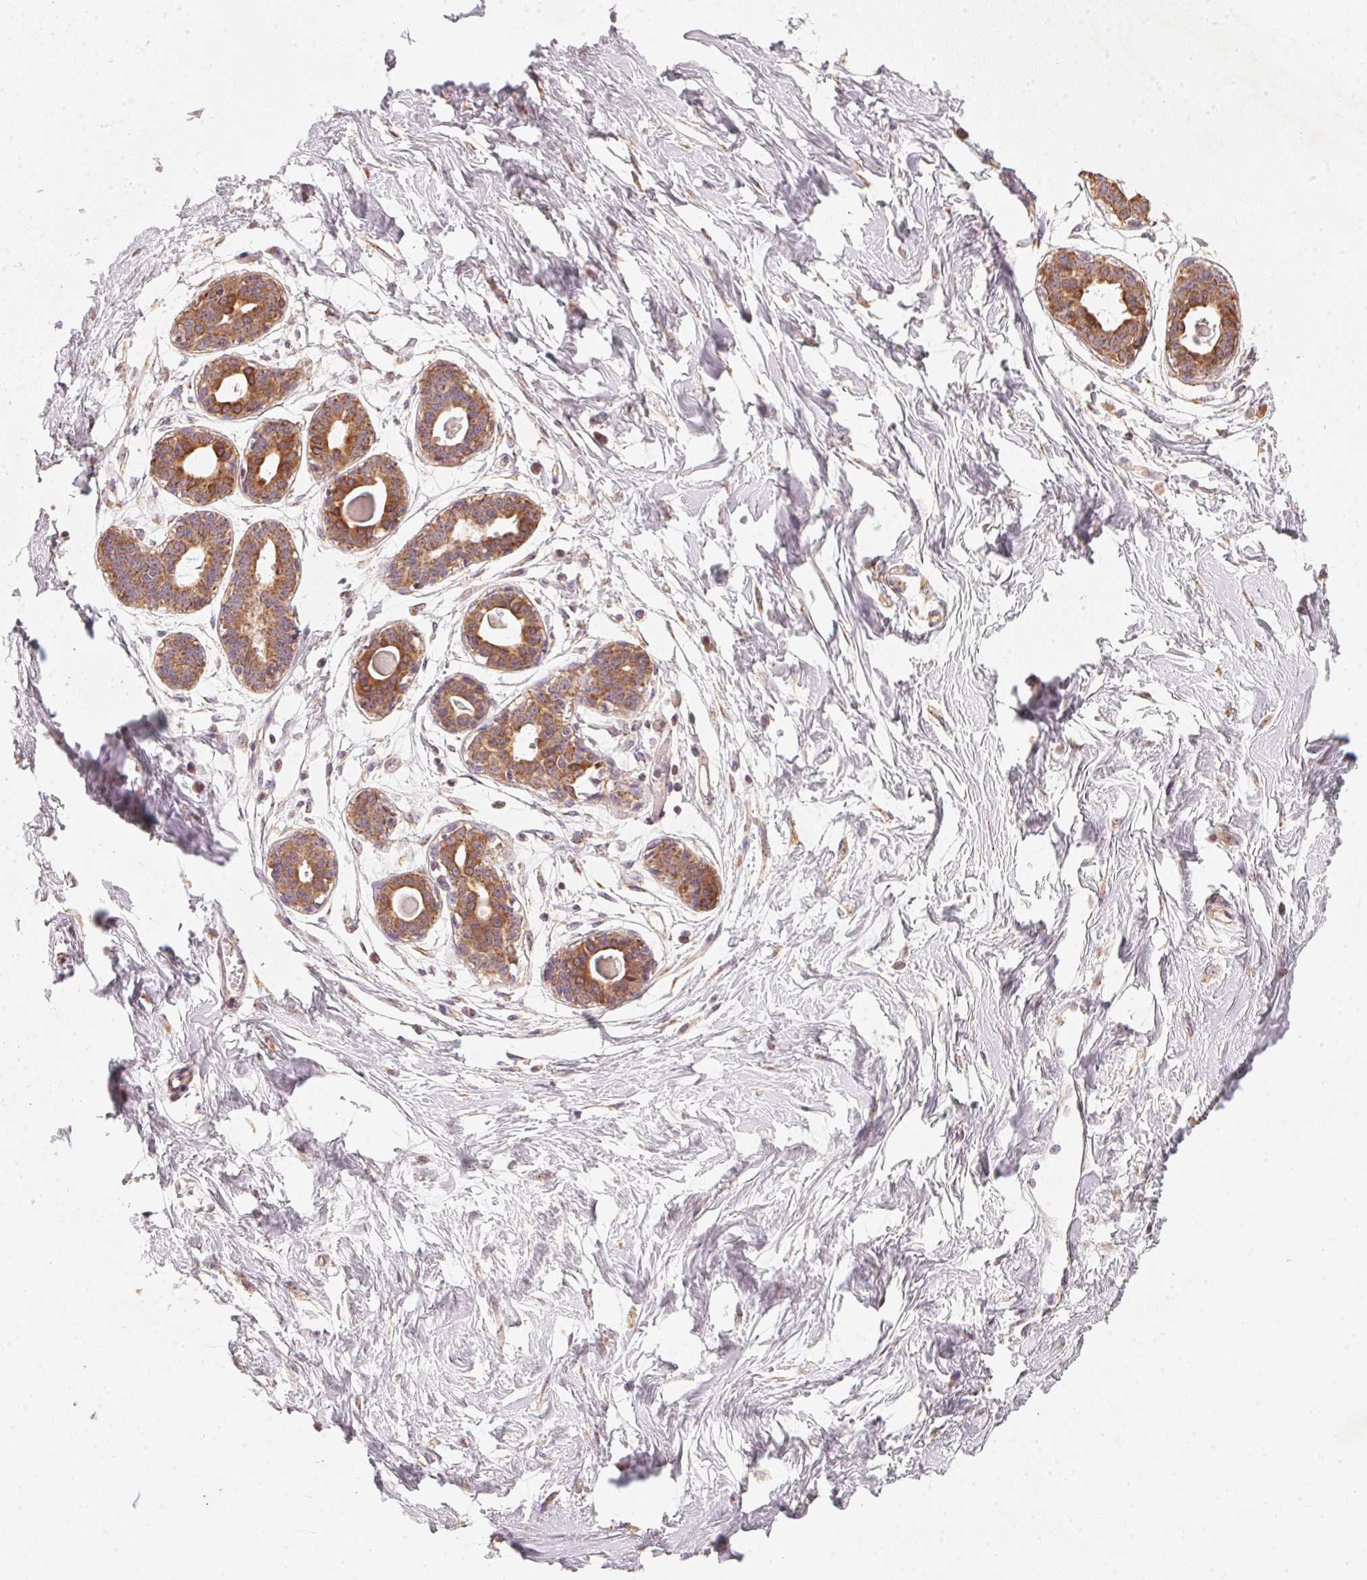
{"staining": {"intensity": "negative", "quantity": "none", "location": "none"}, "tissue": "breast", "cell_type": "Adipocytes", "image_type": "normal", "snomed": [{"axis": "morphology", "description": "Normal tissue, NOS"}, {"axis": "topography", "description": "Breast"}], "caption": "Benign breast was stained to show a protein in brown. There is no significant expression in adipocytes.", "gene": "MATCAP1", "patient": {"sex": "female", "age": 45}}